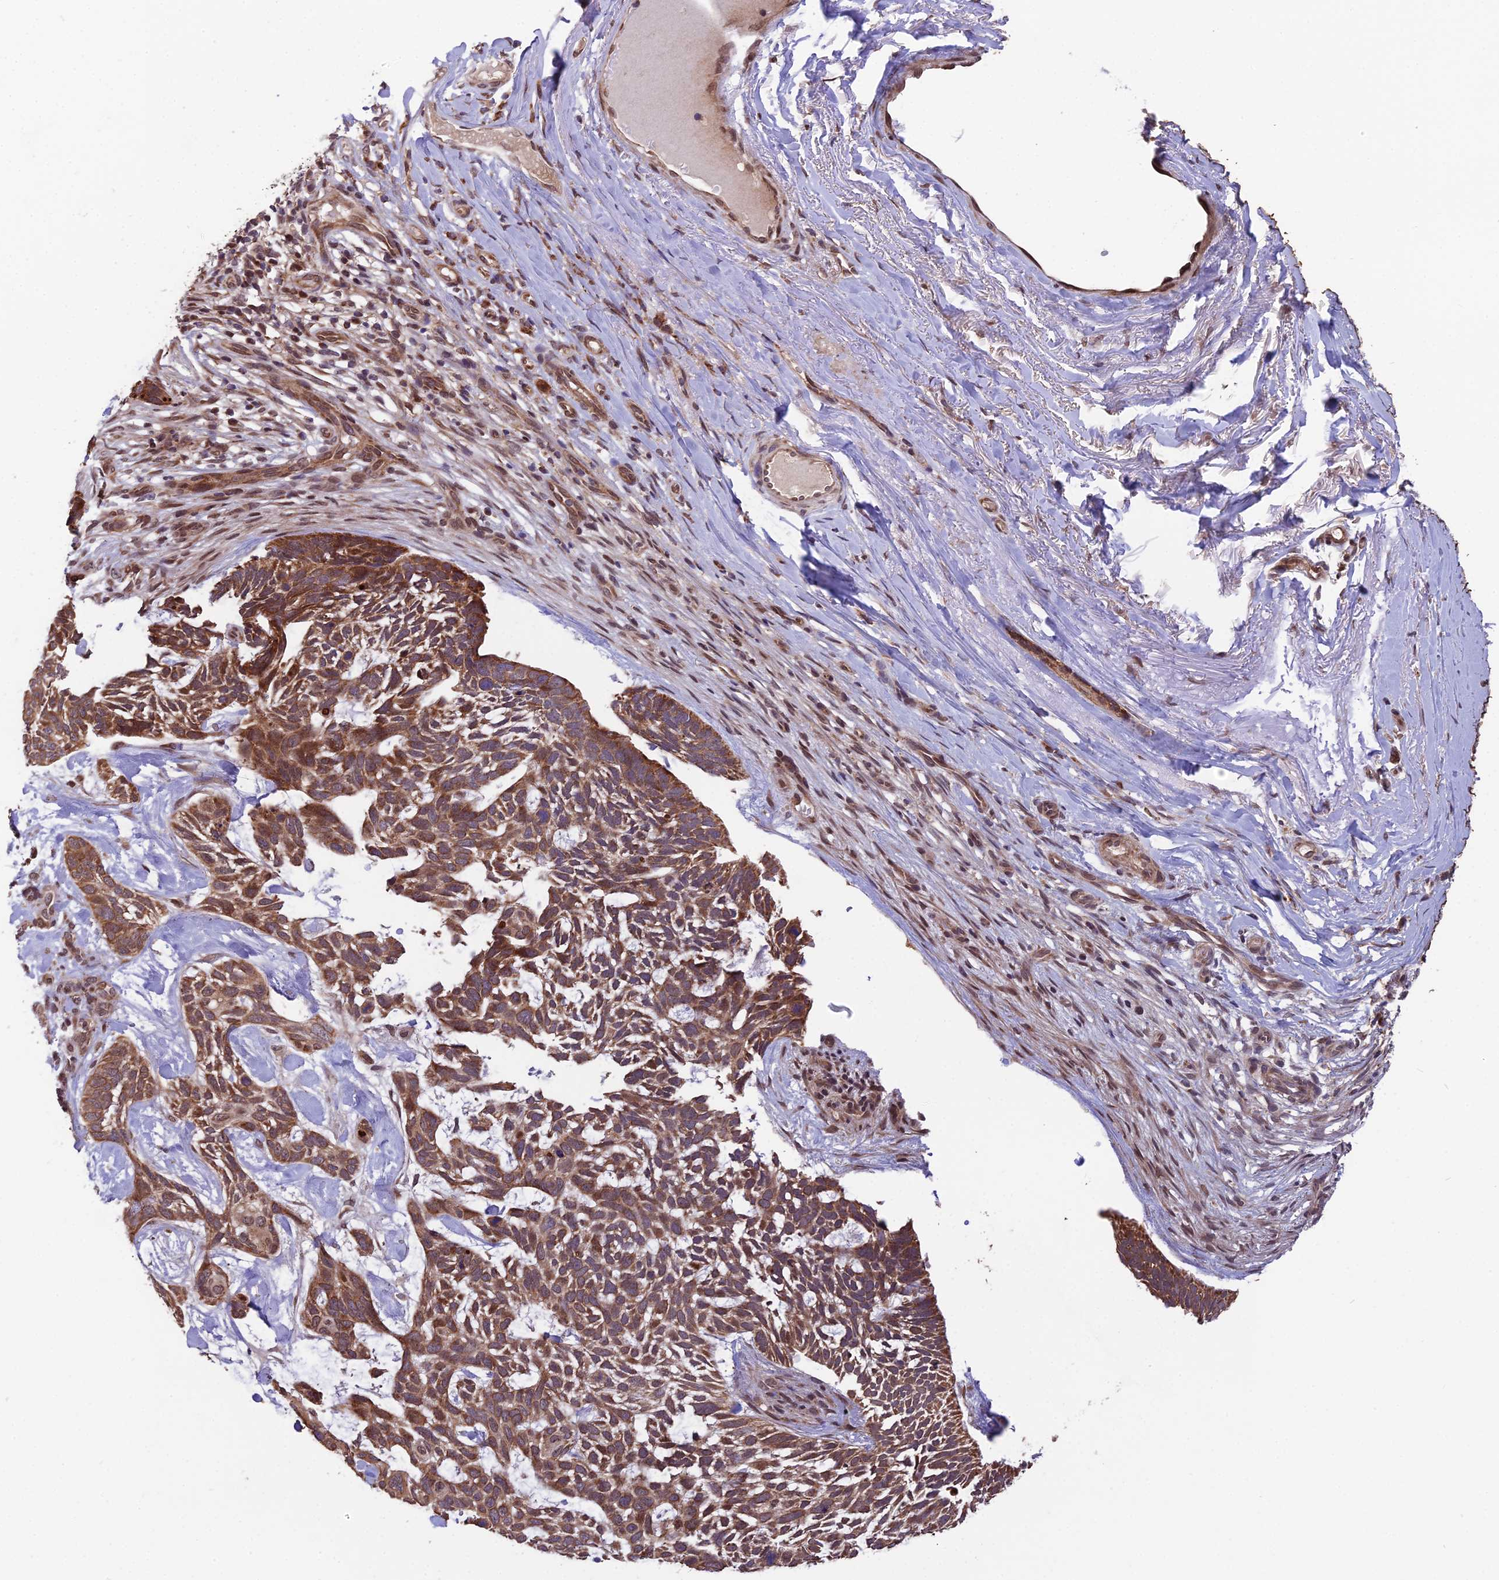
{"staining": {"intensity": "moderate", "quantity": ">75%", "location": "cytoplasmic/membranous"}, "tissue": "skin cancer", "cell_type": "Tumor cells", "image_type": "cancer", "snomed": [{"axis": "morphology", "description": "Basal cell carcinoma"}, {"axis": "topography", "description": "Skin"}], "caption": "IHC (DAB (3,3'-diaminobenzidine)) staining of skin cancer (basal cell carcinoma) displays moderate cytoplasmic/membranous protein expression in about >75% of tumor cells. The protein is shown in brown color, while the nuclei are stained blue.", "gene": "CYP2R1", "patient": {"sex": "male", "age": 88}}